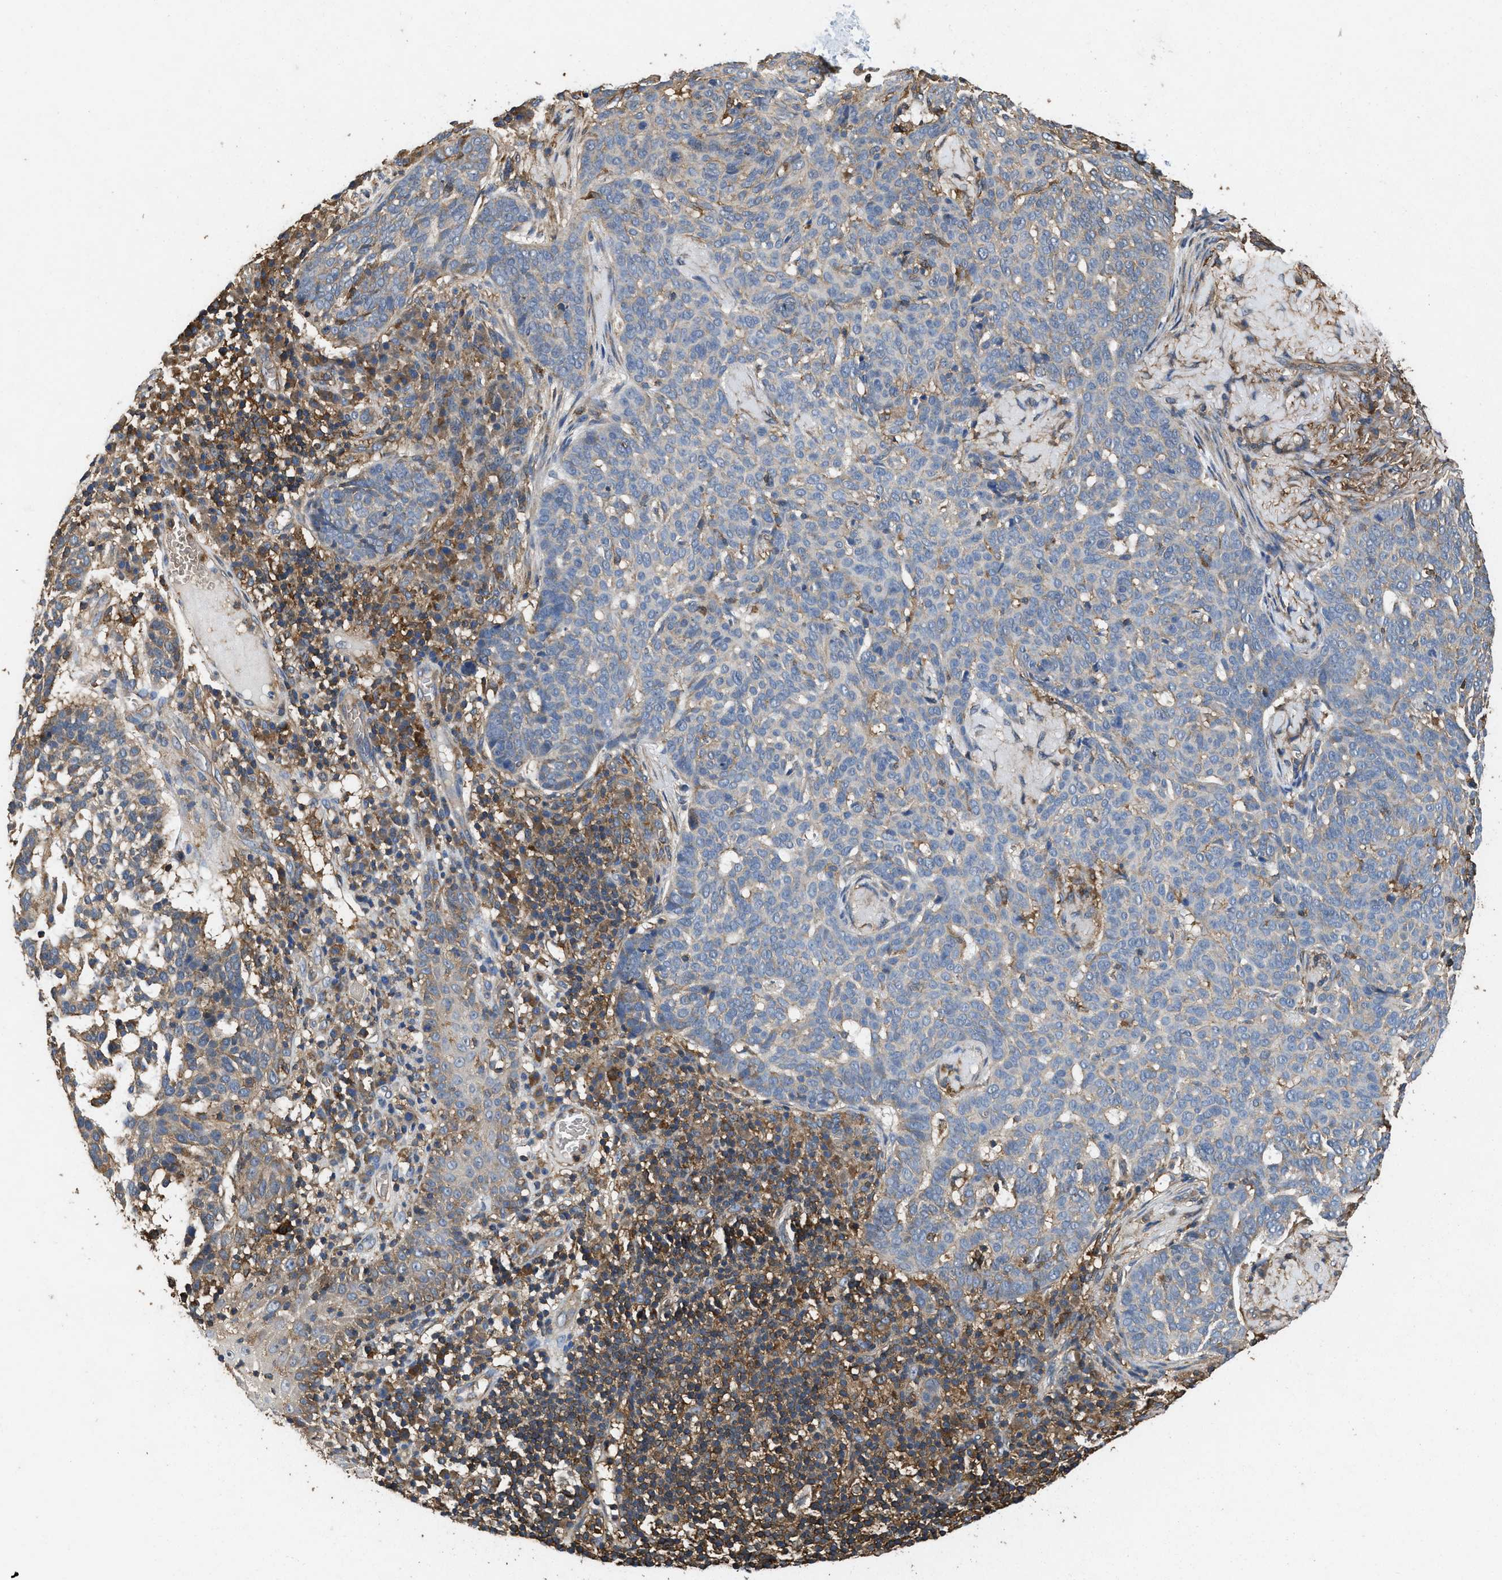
{"staining": {"intensity": "negative", "quantity": "none", "location": "none"}, "tissue": "skin cancer", "cell_type": "Tumor cells", "image_type": "cancer", "snomed": [{"axis": "morphology", "description": "Basal cell carcinoma"}, {"axis": "topography", "description": "Skin"}], "caption": "This image is of skin basal cell carcinoma stained with immunohistochemistry (IHC) to label a protein in brown with the nuclei are counter-stained blue. There is no expression in tumor cells.", "gene": "LINGO2", "patient": {"sex": "male", "age": 85}}